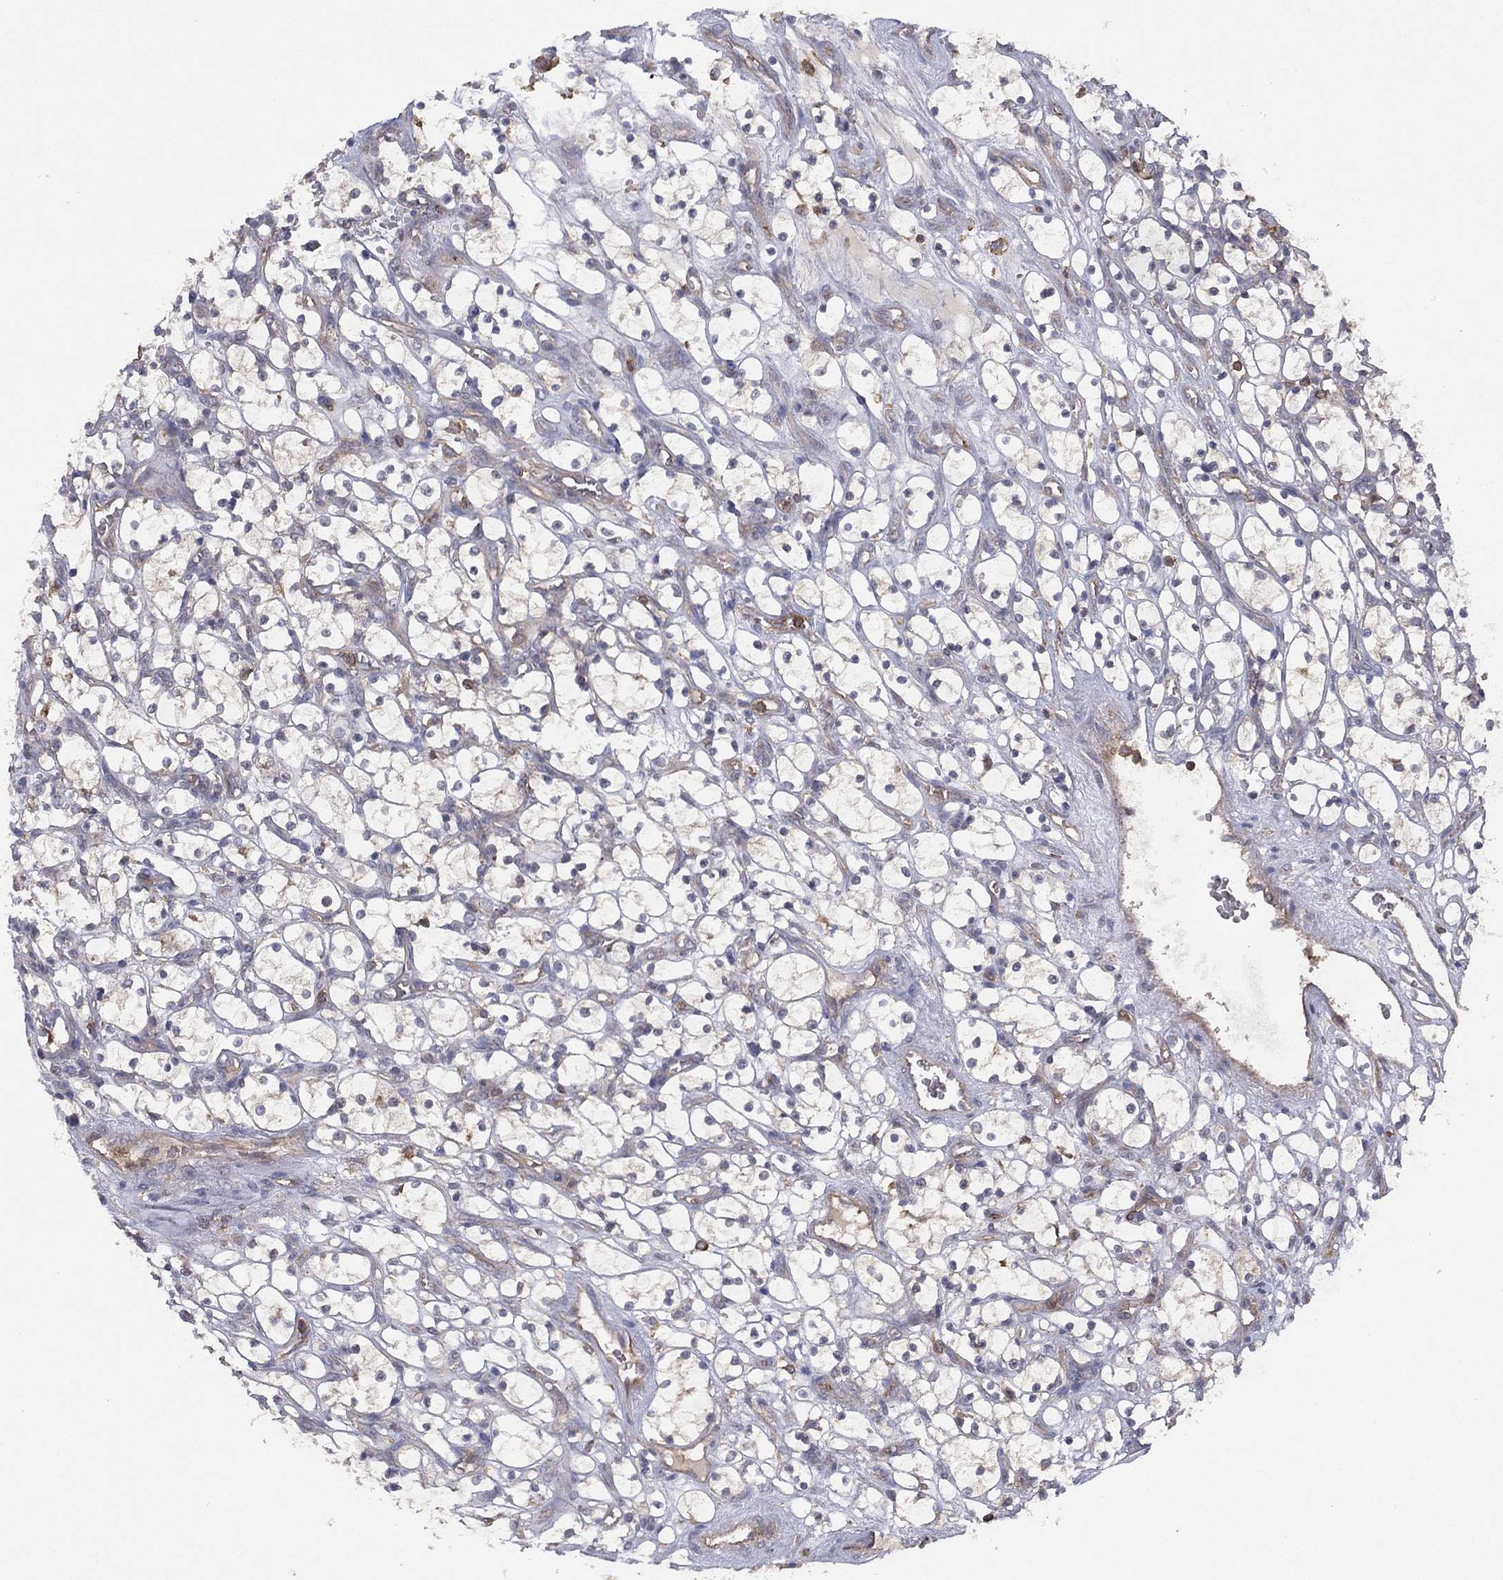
{"staining": {"intensity": "negative", "quantity": "none", "location": "none"}, "tissue": "renal cancer", "cell_type": "Tumor cells", "image_type": "cancer", "snomed": [{"axis": "morphology", "description": "Adenocarcinoma, NOS"}, {"axis": "topography", "description": "Kidney"}], "caption": "Tumor cells show no significant protein staining in adenocarcinoma (renal). (Immunohistochemistry (ihc), brightfield microscopy, high magnification).", "gene": "DOCK8", "patient": {"sex": "female", "age": 69}}